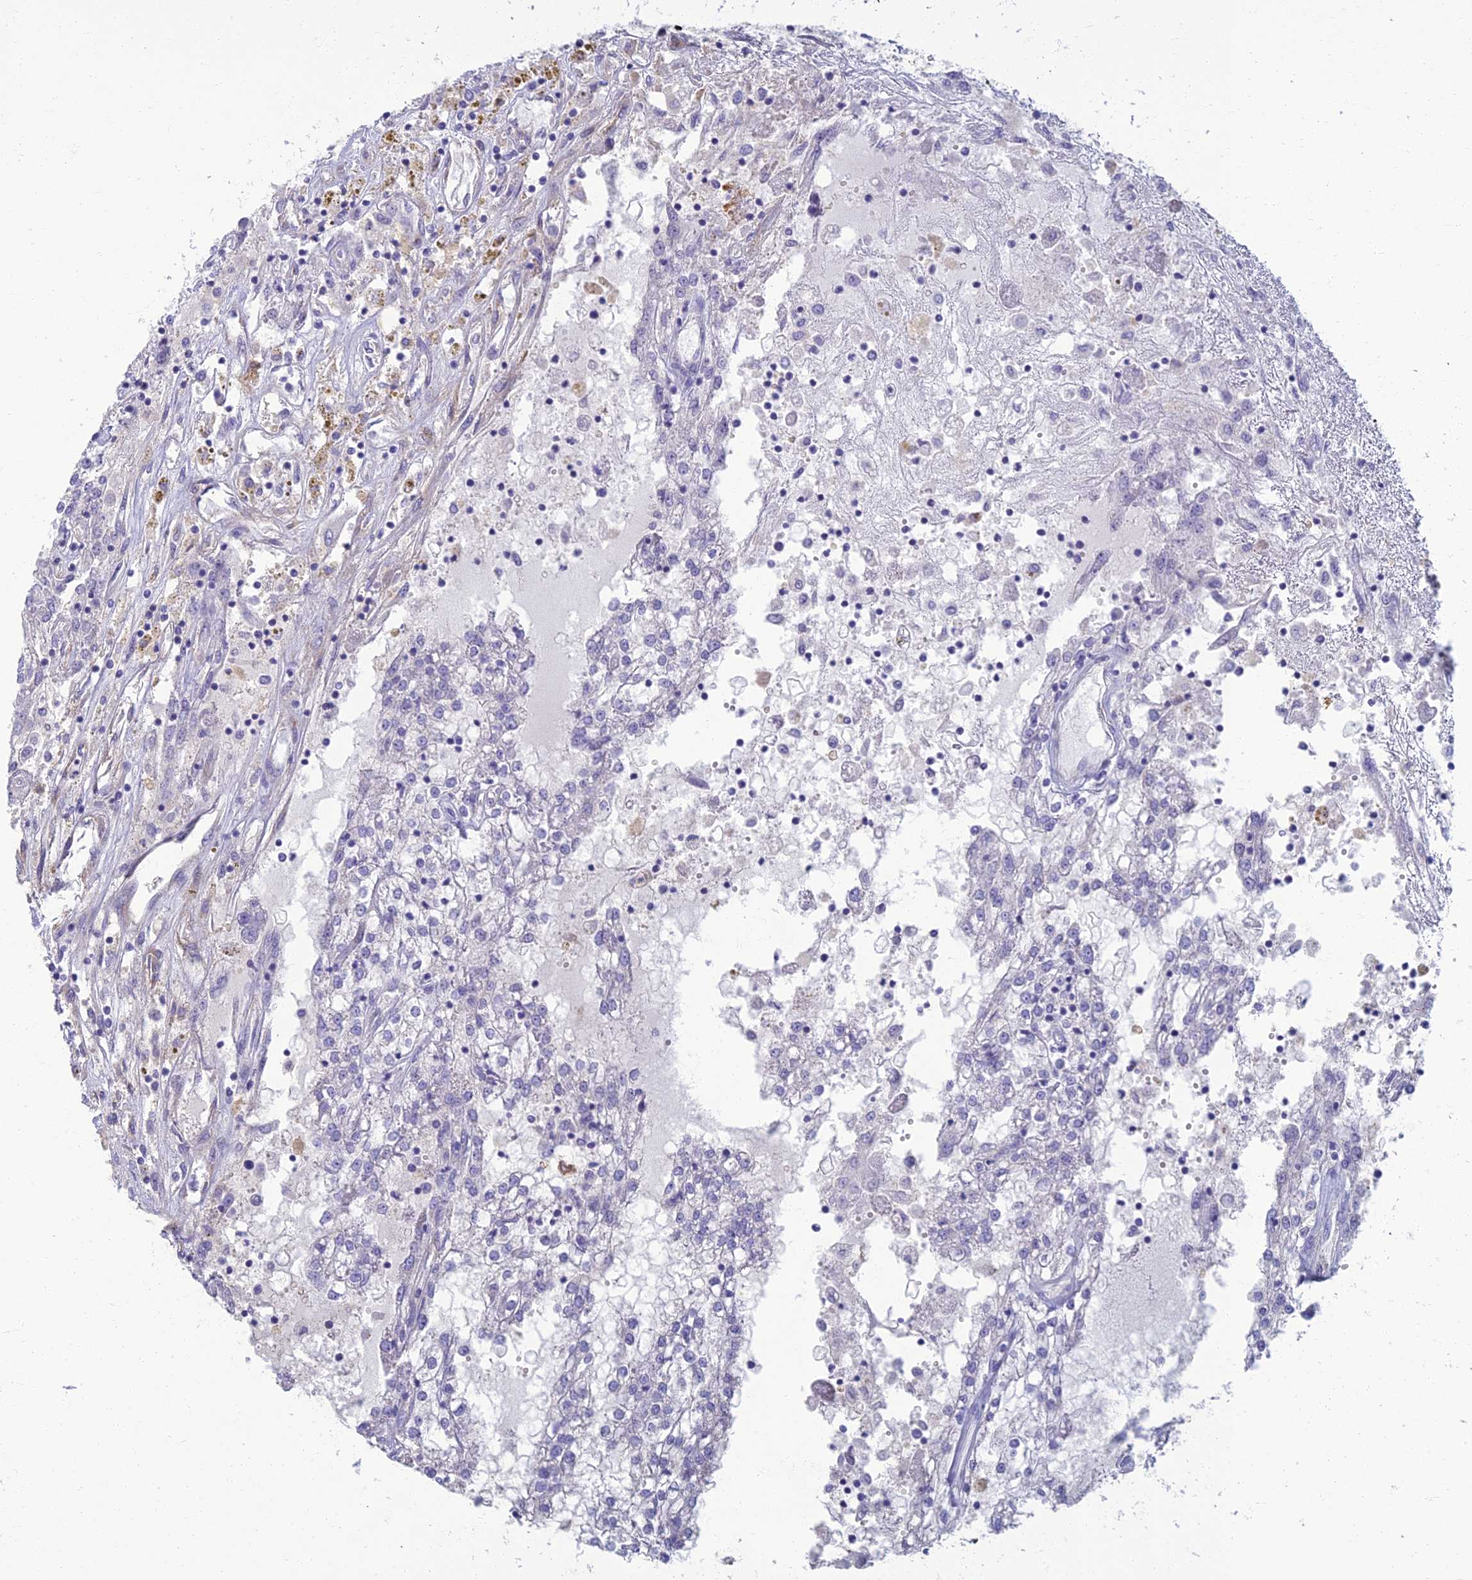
{"staining": {"intensity": "negative", "quantity": "none", "location": "none"}, "tissue": "renal cancer", "cell_type": "Tumor cells", "image_type": "cancer", "snomed": [{"axis": "morphology", "description": "Adenocarcinoma, NOS"}, {"axis": "topography", "description": "Kidney"}], "caption": "The micrograph exhibits no significant positivity in tumor cells of renal cancer (adenocarcinoma). The staining was performed using DAB to visualize the protein expression in brown, while the nuclei were stained in blue with hematoxylin (Magnification: 20x).", "gene": "NEURL1", "patient": {"sex": "female", "age": 52}}